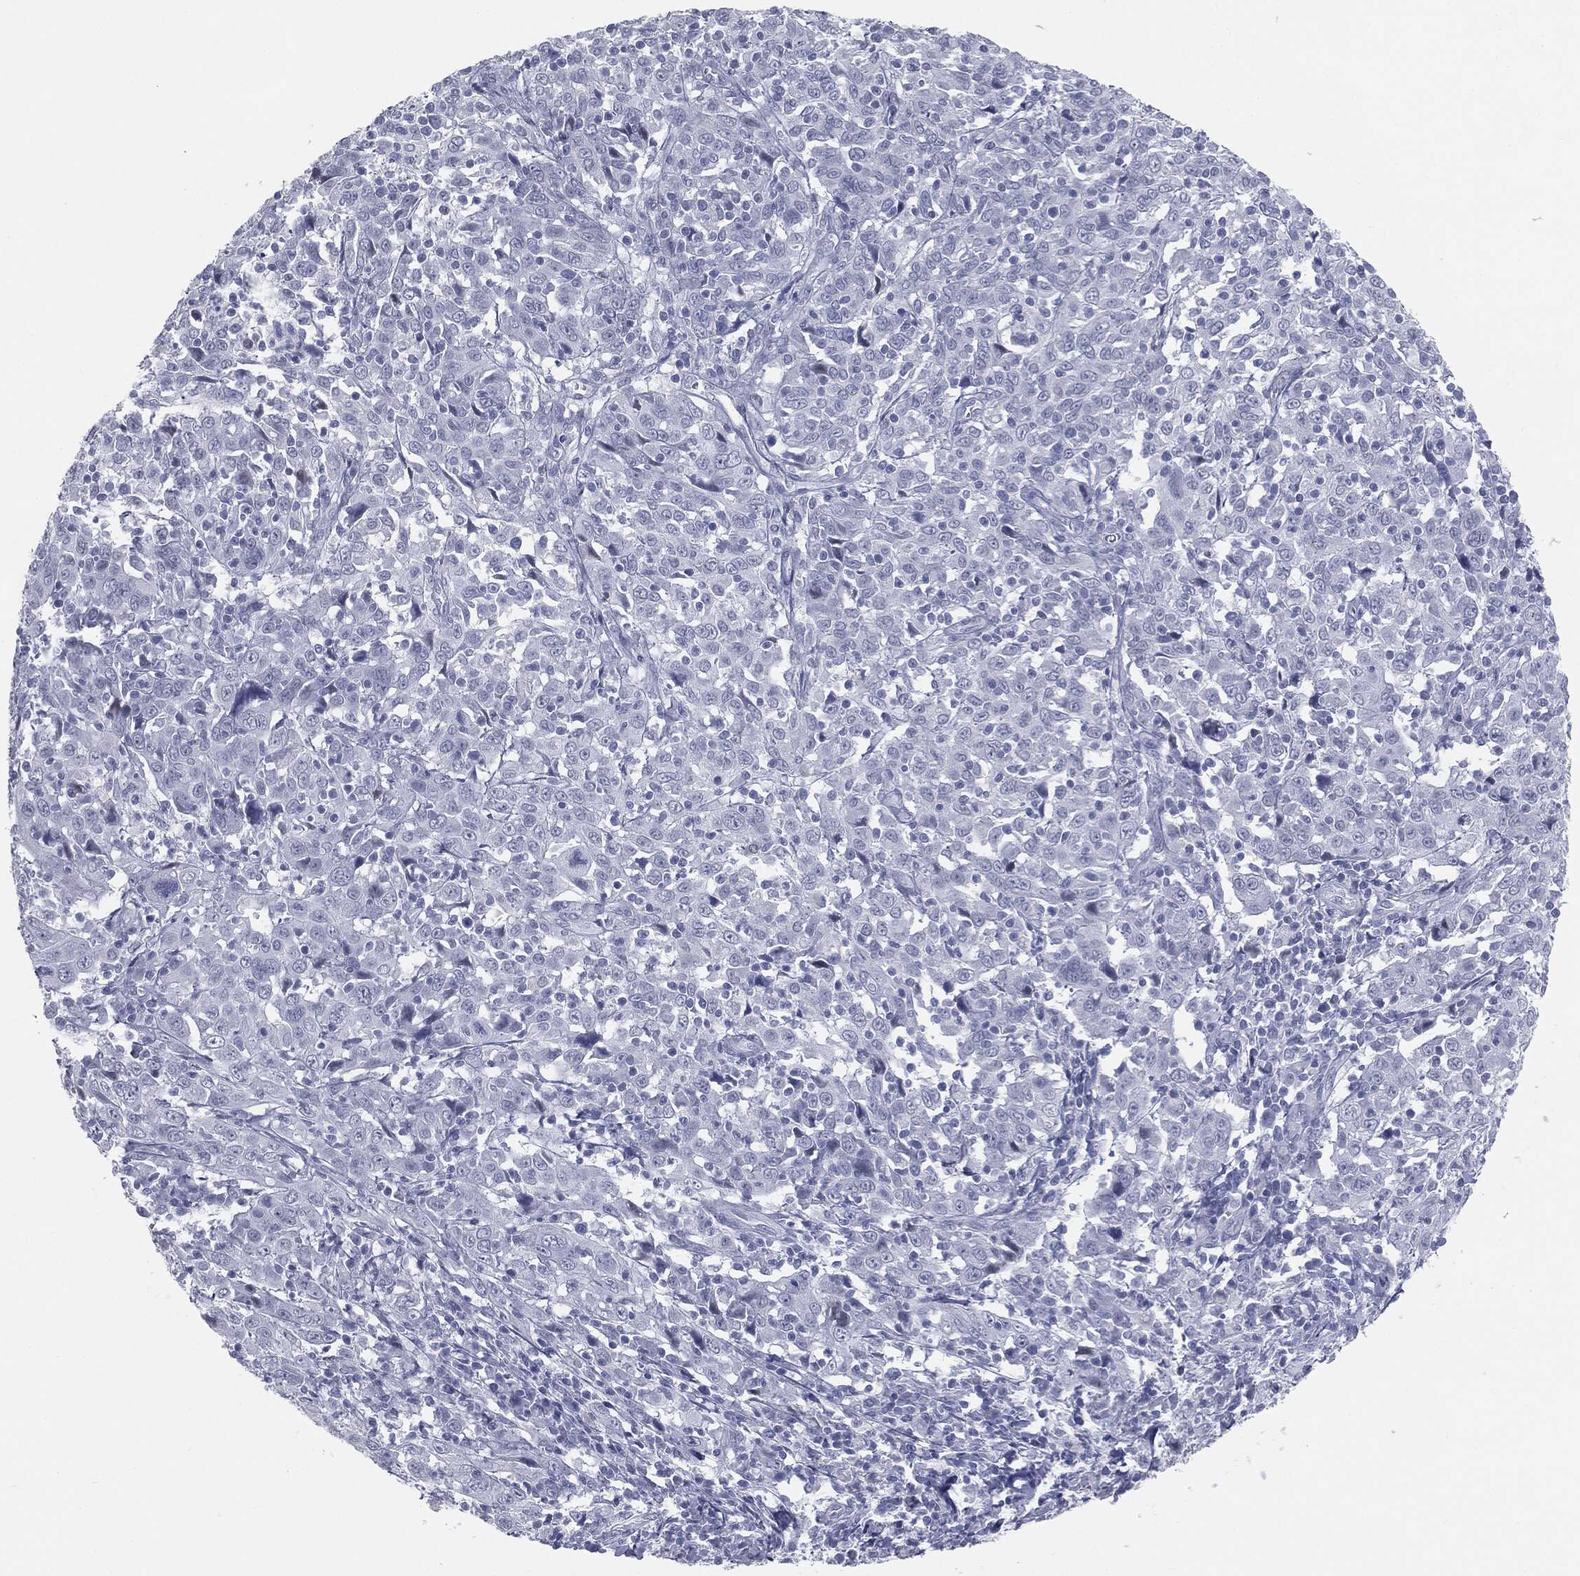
{"staining": {"intensity": "negative", "quantity": "none", "location": "none"}, "tissue": "cervical cancer", "cell_type": "Tumor cells", "image_type": "cancer", "snomed": [{"axis": "morphology", "description": "Squamous cell carcinoma, NOS"}, {"axis": "topography", "description": "Cervix"}], "caption": "Tumor cells are negative for protein expression in human cervical cancer. (Immunohistochemistry (ihc), brightfield microscopy, high magnification).", "gene": "TPO", "patient": {"sex": "female", "age": 46}}